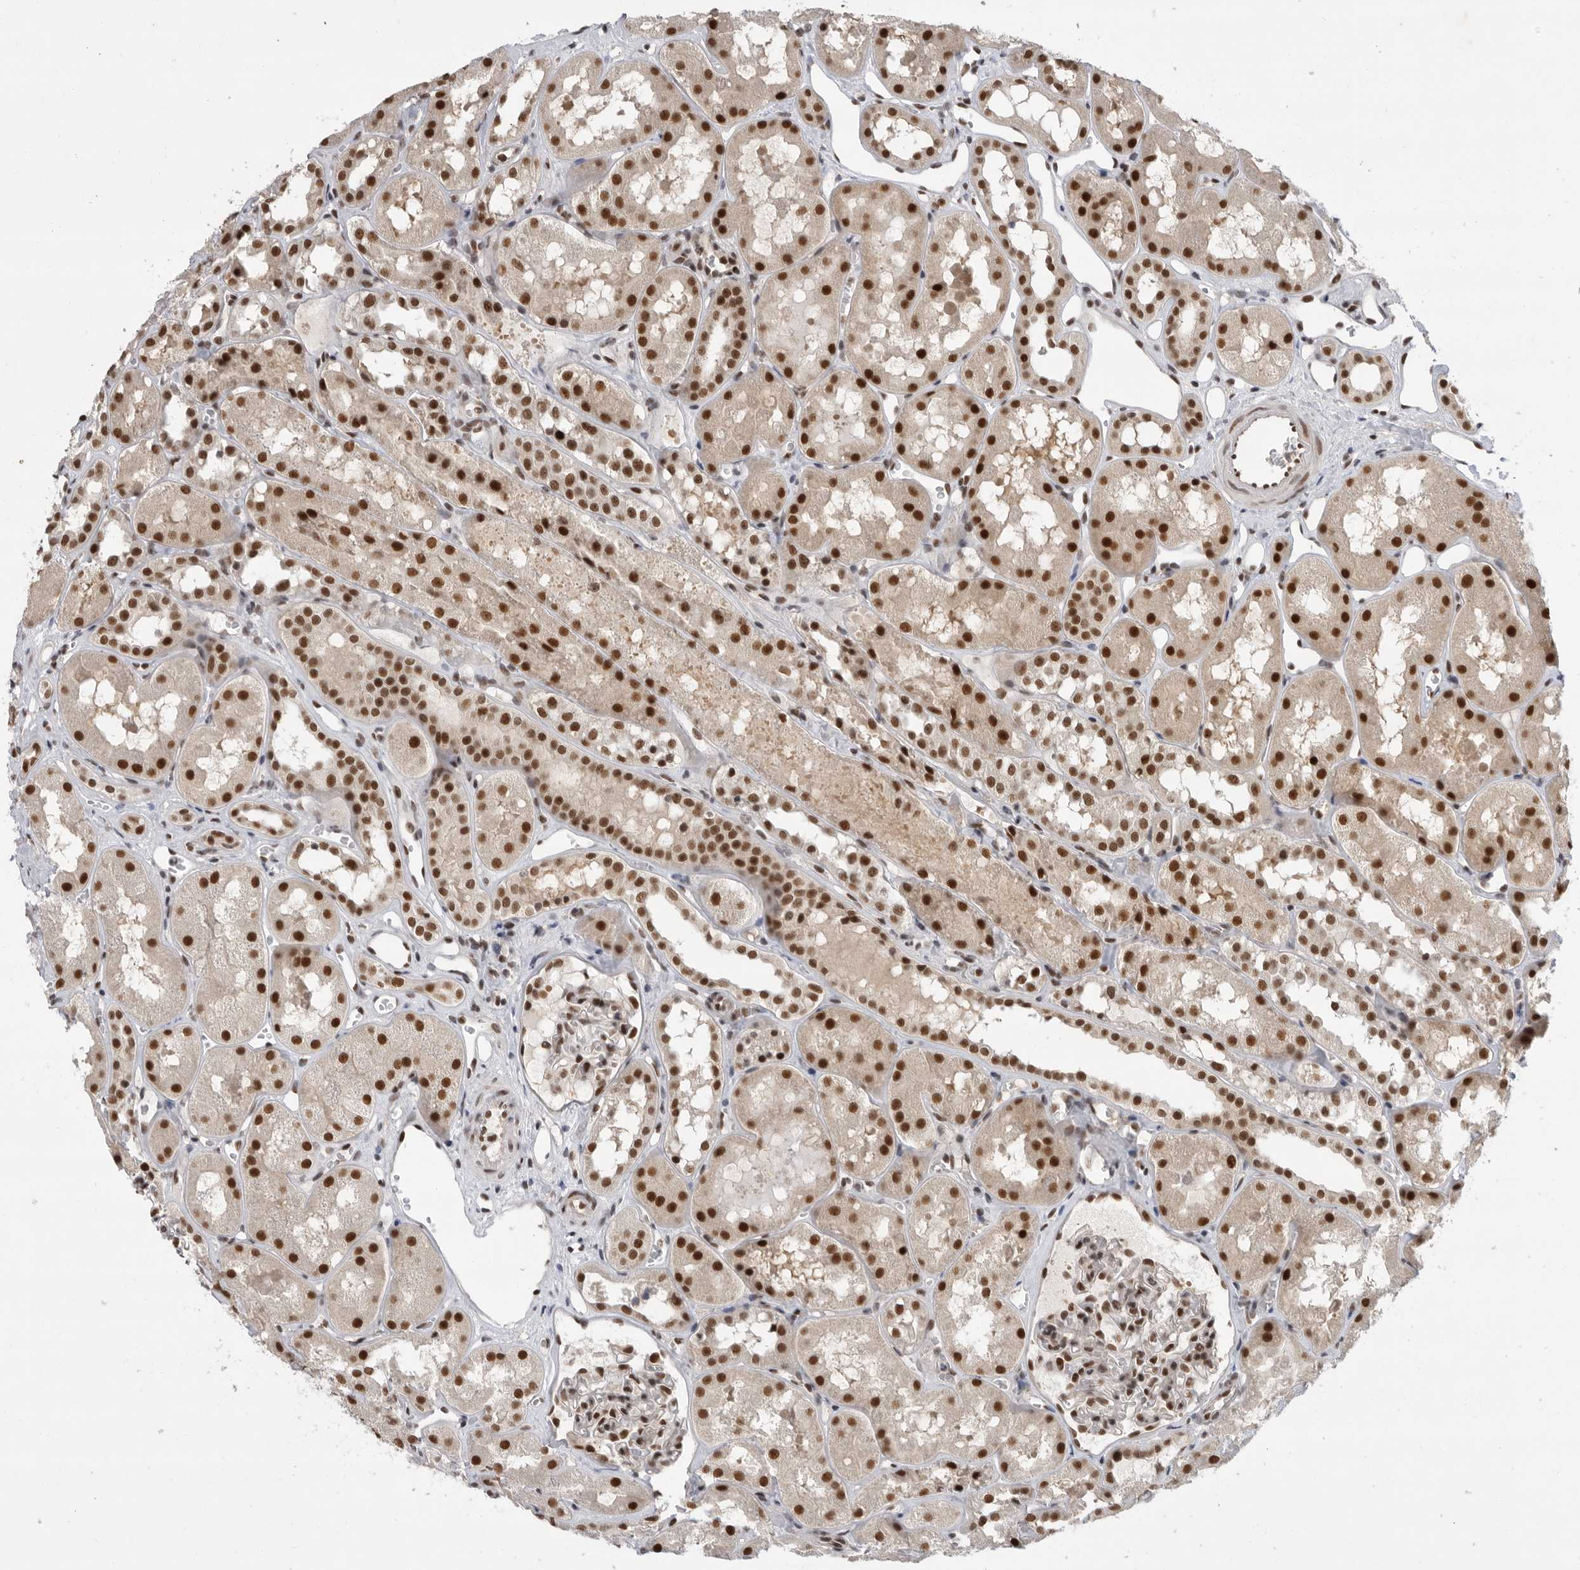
{"staining": {"intensity": "strong", "quantity": "25%-75%", "location": "nuclear"}, "tissue": "kidney", "cell_type": "Cells in glomeruli", "image_type": "normal", "snomed": [{"axis": "morphology", "description": "Normal tissue, NOS"}, {"axis": "topography", "description": "Kidney"}], "caption": "Kidney stained with immunohistochemistry (IHC) shows strong nuclear expression in about 25%-75% of cells in glomeruli. Using DAB (3,3'-diaminobenzidine) (brown) and hematoxylin (blue) stains, captured at high magnification using brightfield microscopy.", "gene": "ZNF830", "patient": {"sex": "male", "age": 16}}